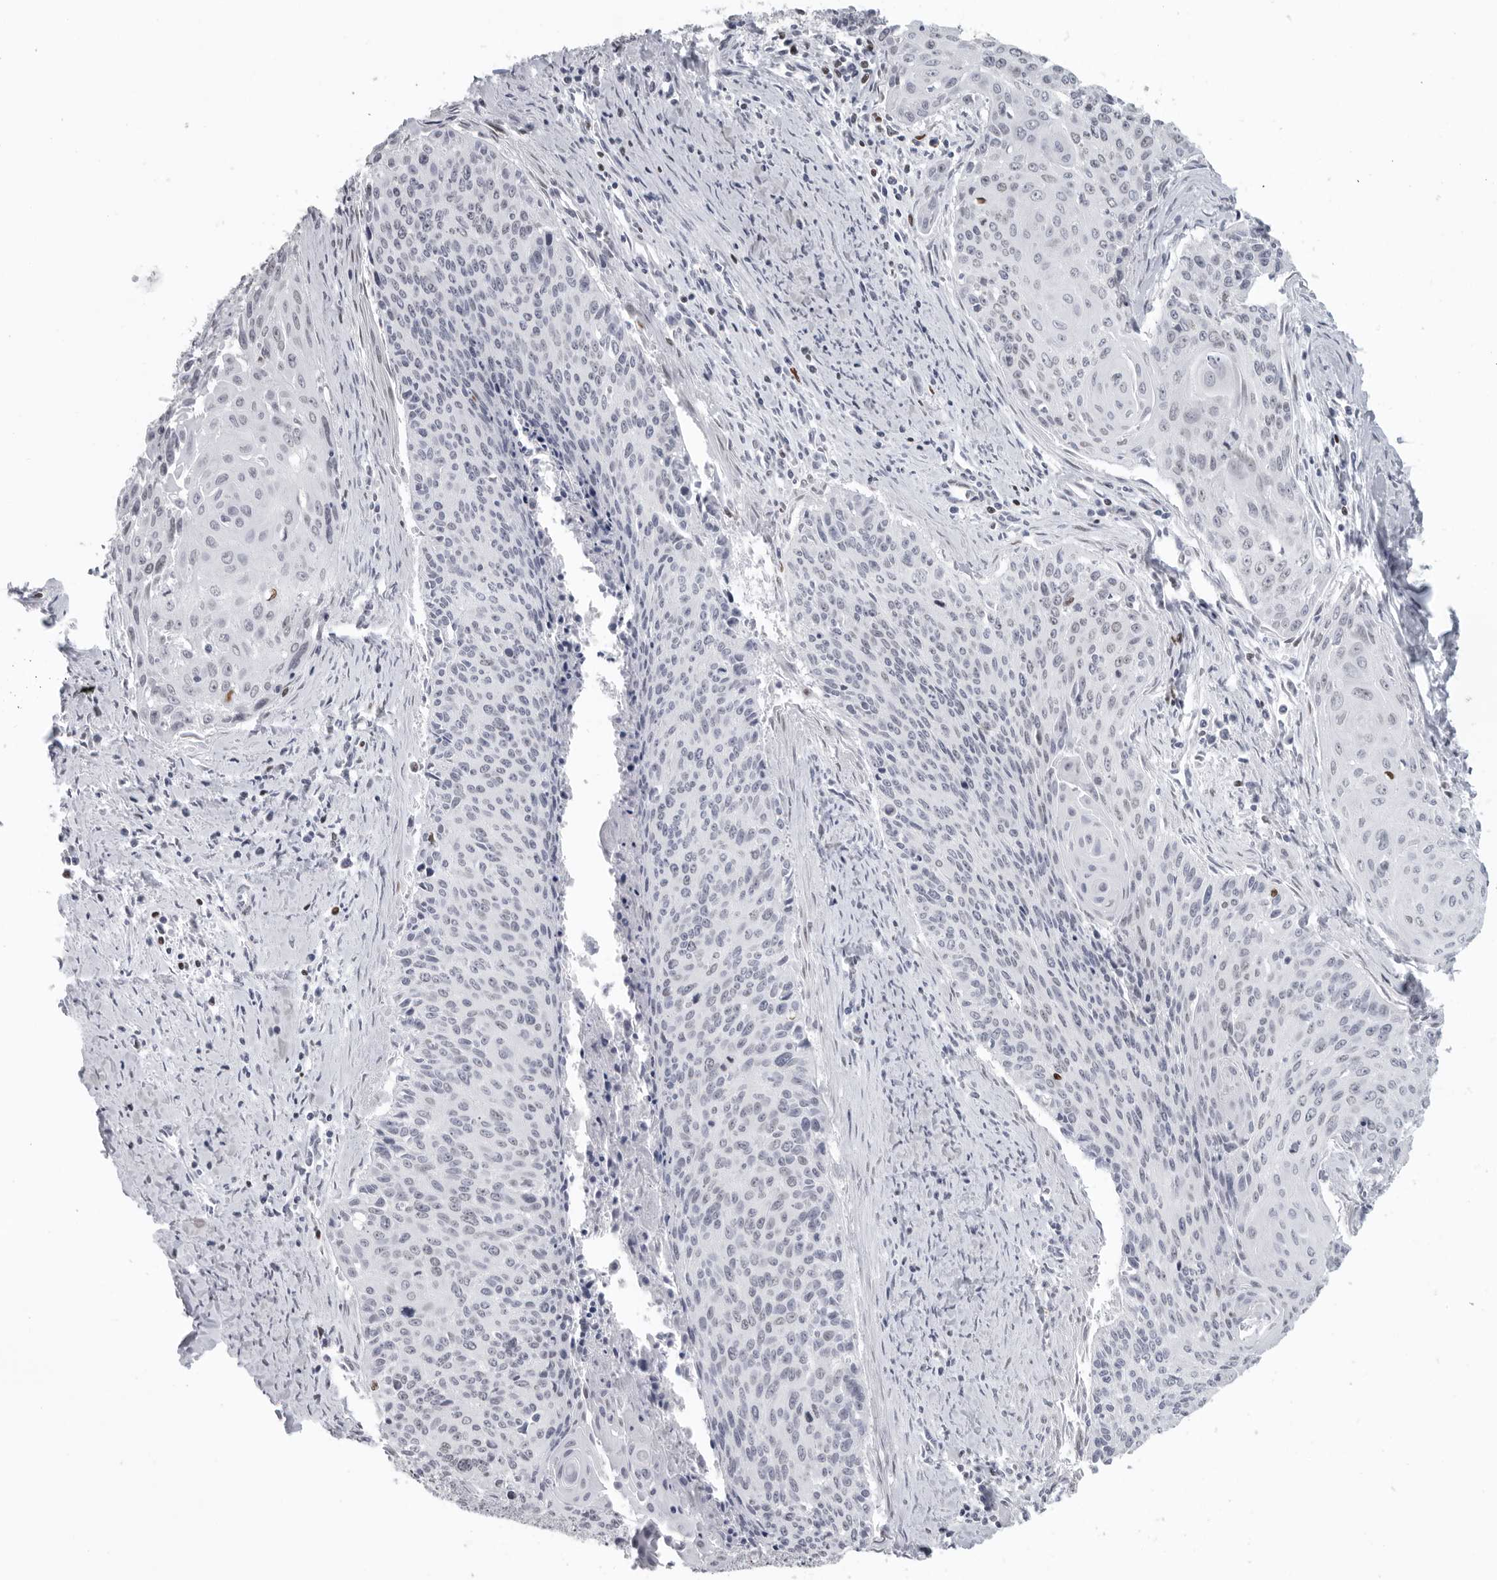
{"staining": {"intensity": "negative", "quantity": "none", "location": "none"}, "tissue": "cervical cancer", "cell_type": "Tumor cells", "image_type": "cancer", "snomed": [{"axis": "morphology", "description": "Squamous cell carcinoma, NOS"}, {"axis": "topography", "description": "Cervix"}], "caption": "A micrograph of squamous cell carcinoma (cervical) stained for a protein reveals no brown staining in tumor cells.", "gene": "SATB2", "patient": {"sex": "female", "age": 55}}